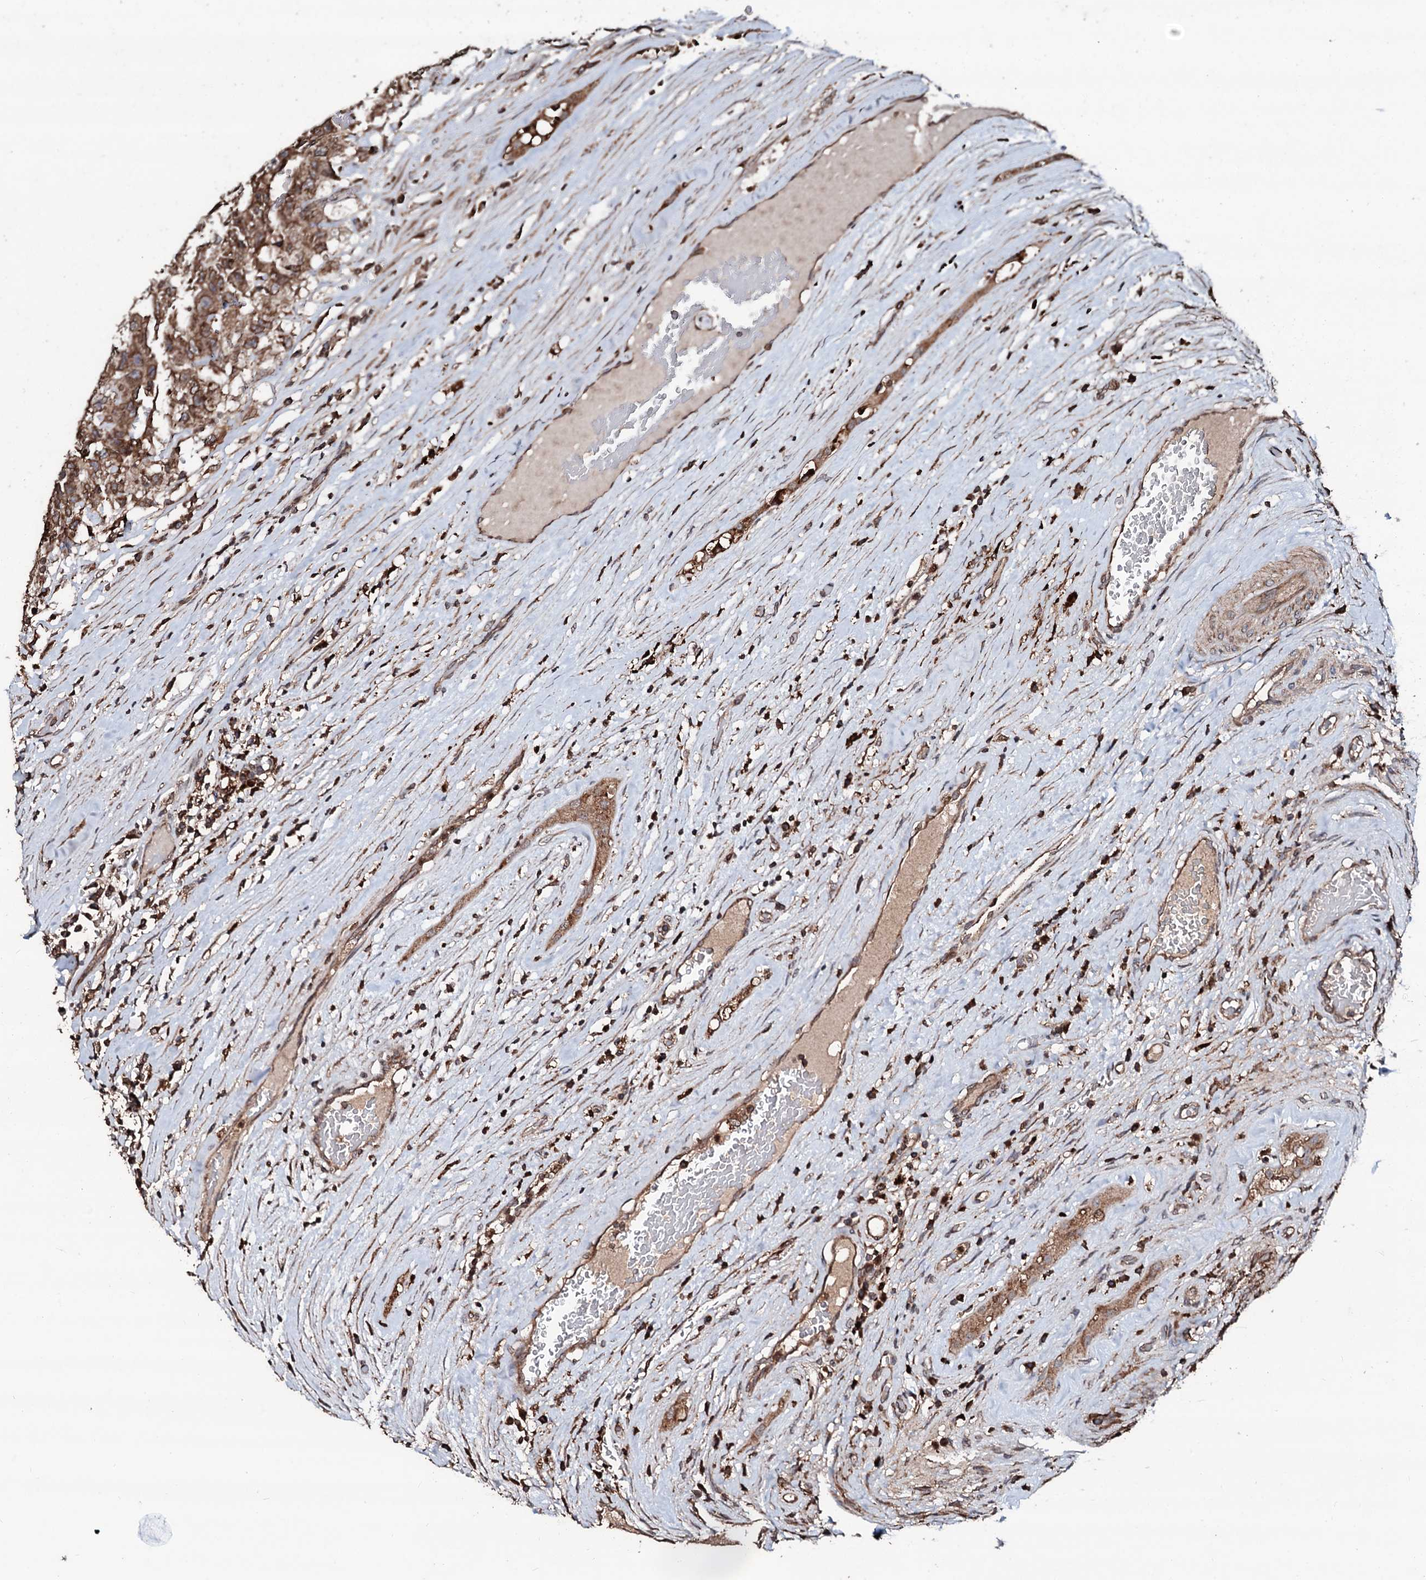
{"staining": {"intensity": "moderate", "quantity": ">75%", "location": "cytoplasmic/membranous"}, "tissue": "testis cancer", "cell_type": "Tumor cells", "image_type": "cancer", "snomed": [{"axis": "morphology", "description": "Carcinoma, Embryonal, NOS"}, {"axis": "topography", "description": "Testis"}], "caption": "This histopathology image demonstrates testis cancer (embryonal carcinoma) stained with immunohistochemistry (IHC) to label a protein in brown. The cytoplasmic/membranous of tumor cells show moderate positivity for the protein. Nuclei are counter-stained blue.", "gene": "SDHAF2", "patient": {"sex": "male", "age": 26}}